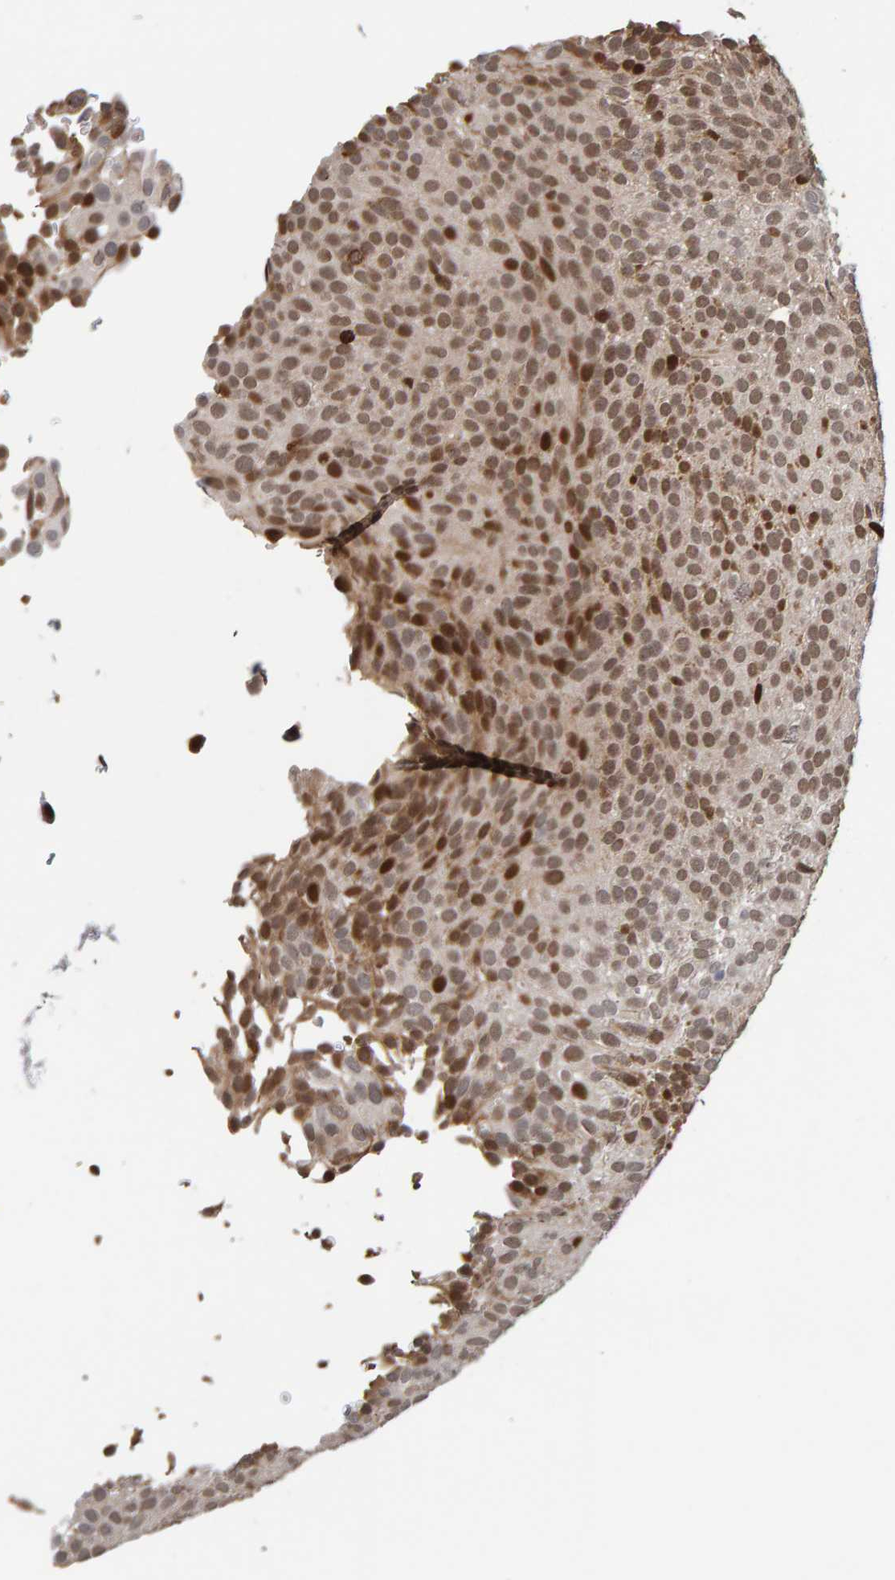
{"staining": {"intensity": "moderate", "quantity": ">75%", "location": "nuclear"}, "tissue": "urothelial cancer", "cell_type": "Tumor cells", "image_type": "cancer", "snomed": [{"axis": "morphology", "description": "Urothelial carcinoma, Low grade"}, {"axis": "topography", "description": "Urinary bladder"}], "caption": "A micrograph showing moderate nuclear expression in approximately >75% of tumor cells in low-grade urothelial carcinoma, as visualized by brown immunohistochemical staining.", "gene": "CHD4", "patient": {"sex": "male", "age": 78}}